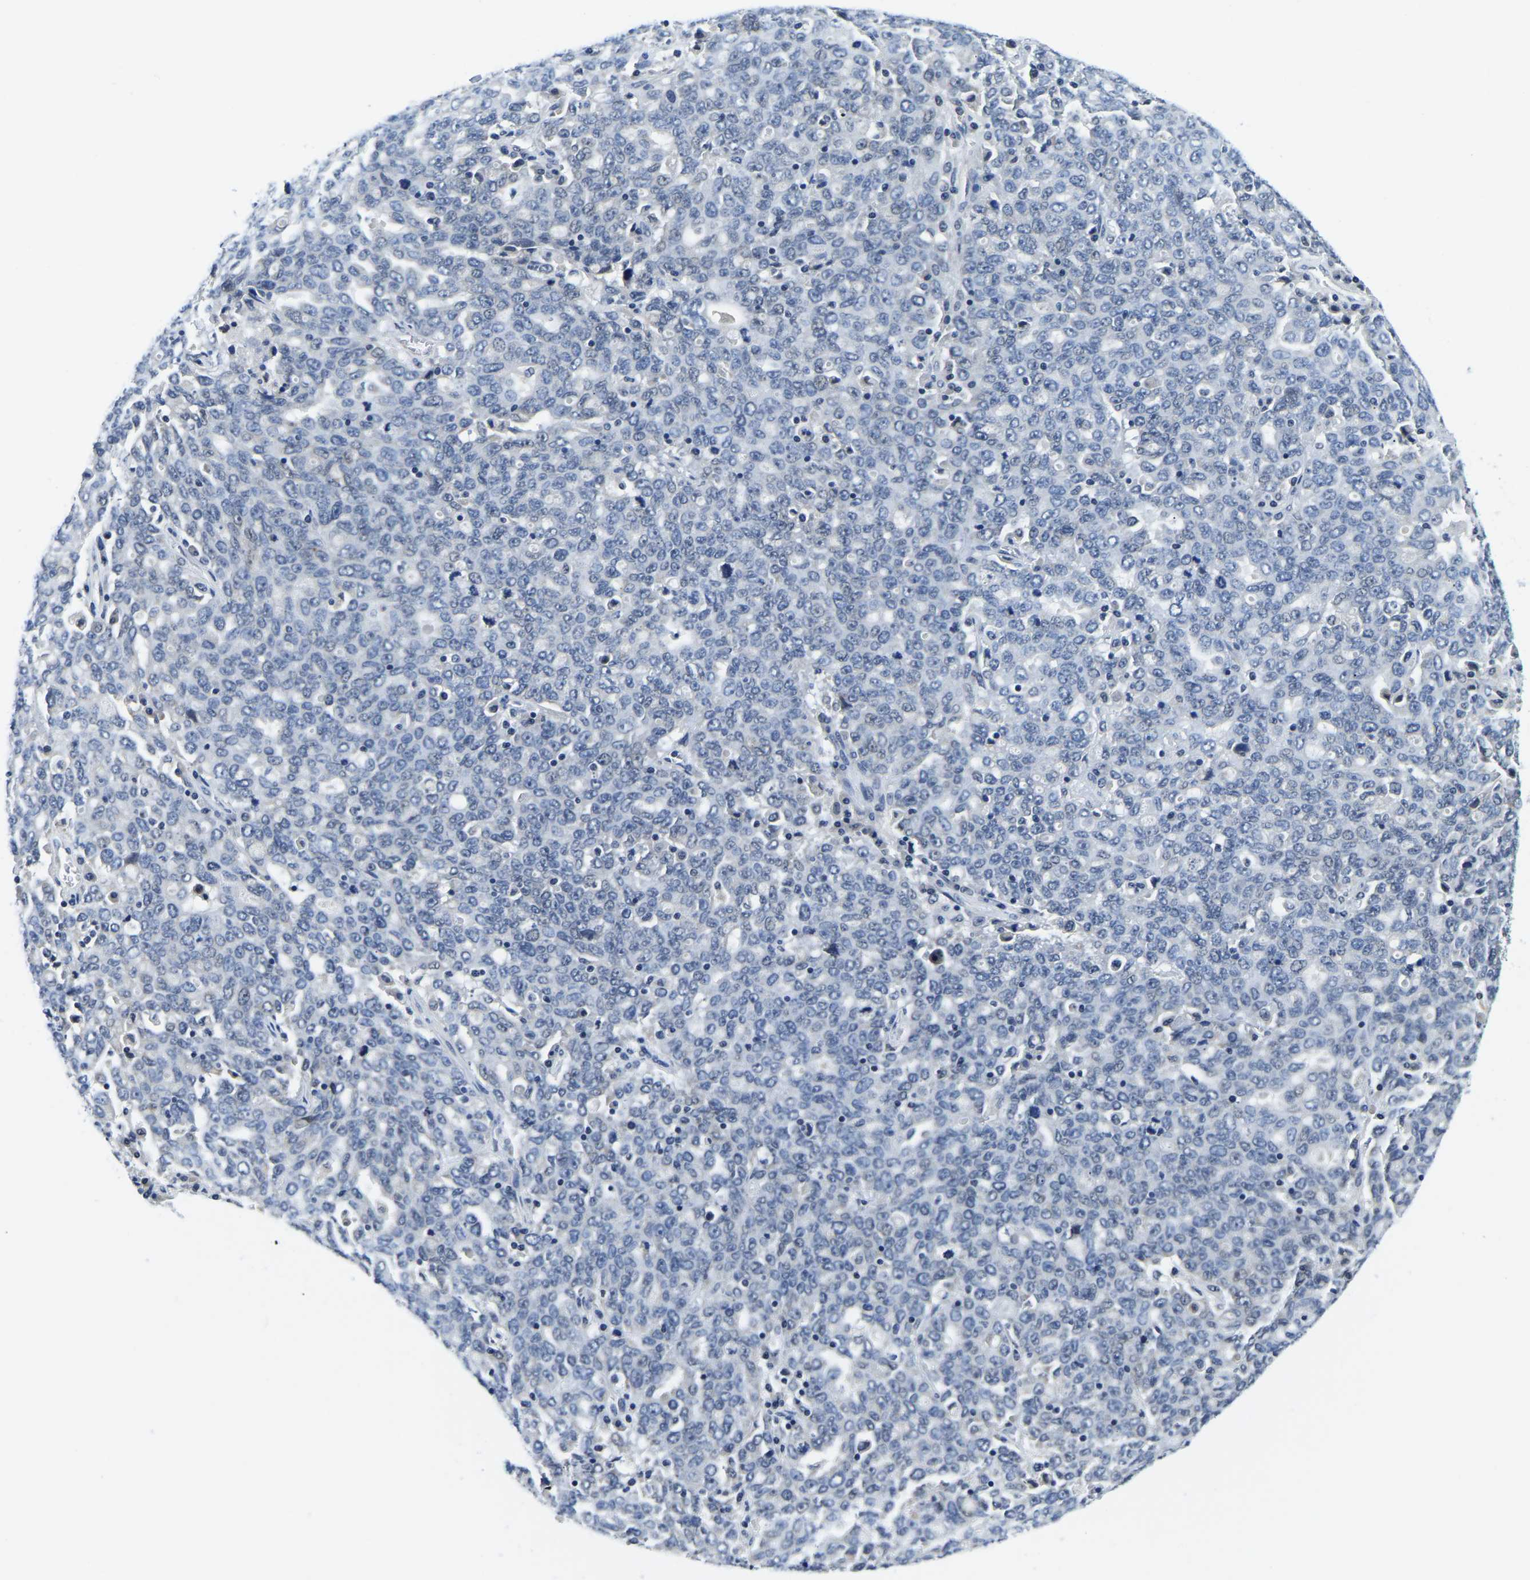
{"staining": {"intensity": "negative", "quantity": "none", "location": "none"}, "tissue": "ovarian cancer", "cell_type": "Tumor cells", "image_type": "cancer", "snomed": [{"axis": "morphology", "description": "Carcinoma, endometroid"}, {"axis": "topography", "description": "Ovary"}], "caption": "This is an immunohistochemistry (IHC) image of ovarian cancer (endometroid carcinoma). There is no expression in tumor cells.", "gene": "POLDIP3", "patient": {"sex": "female", "age": 62}}